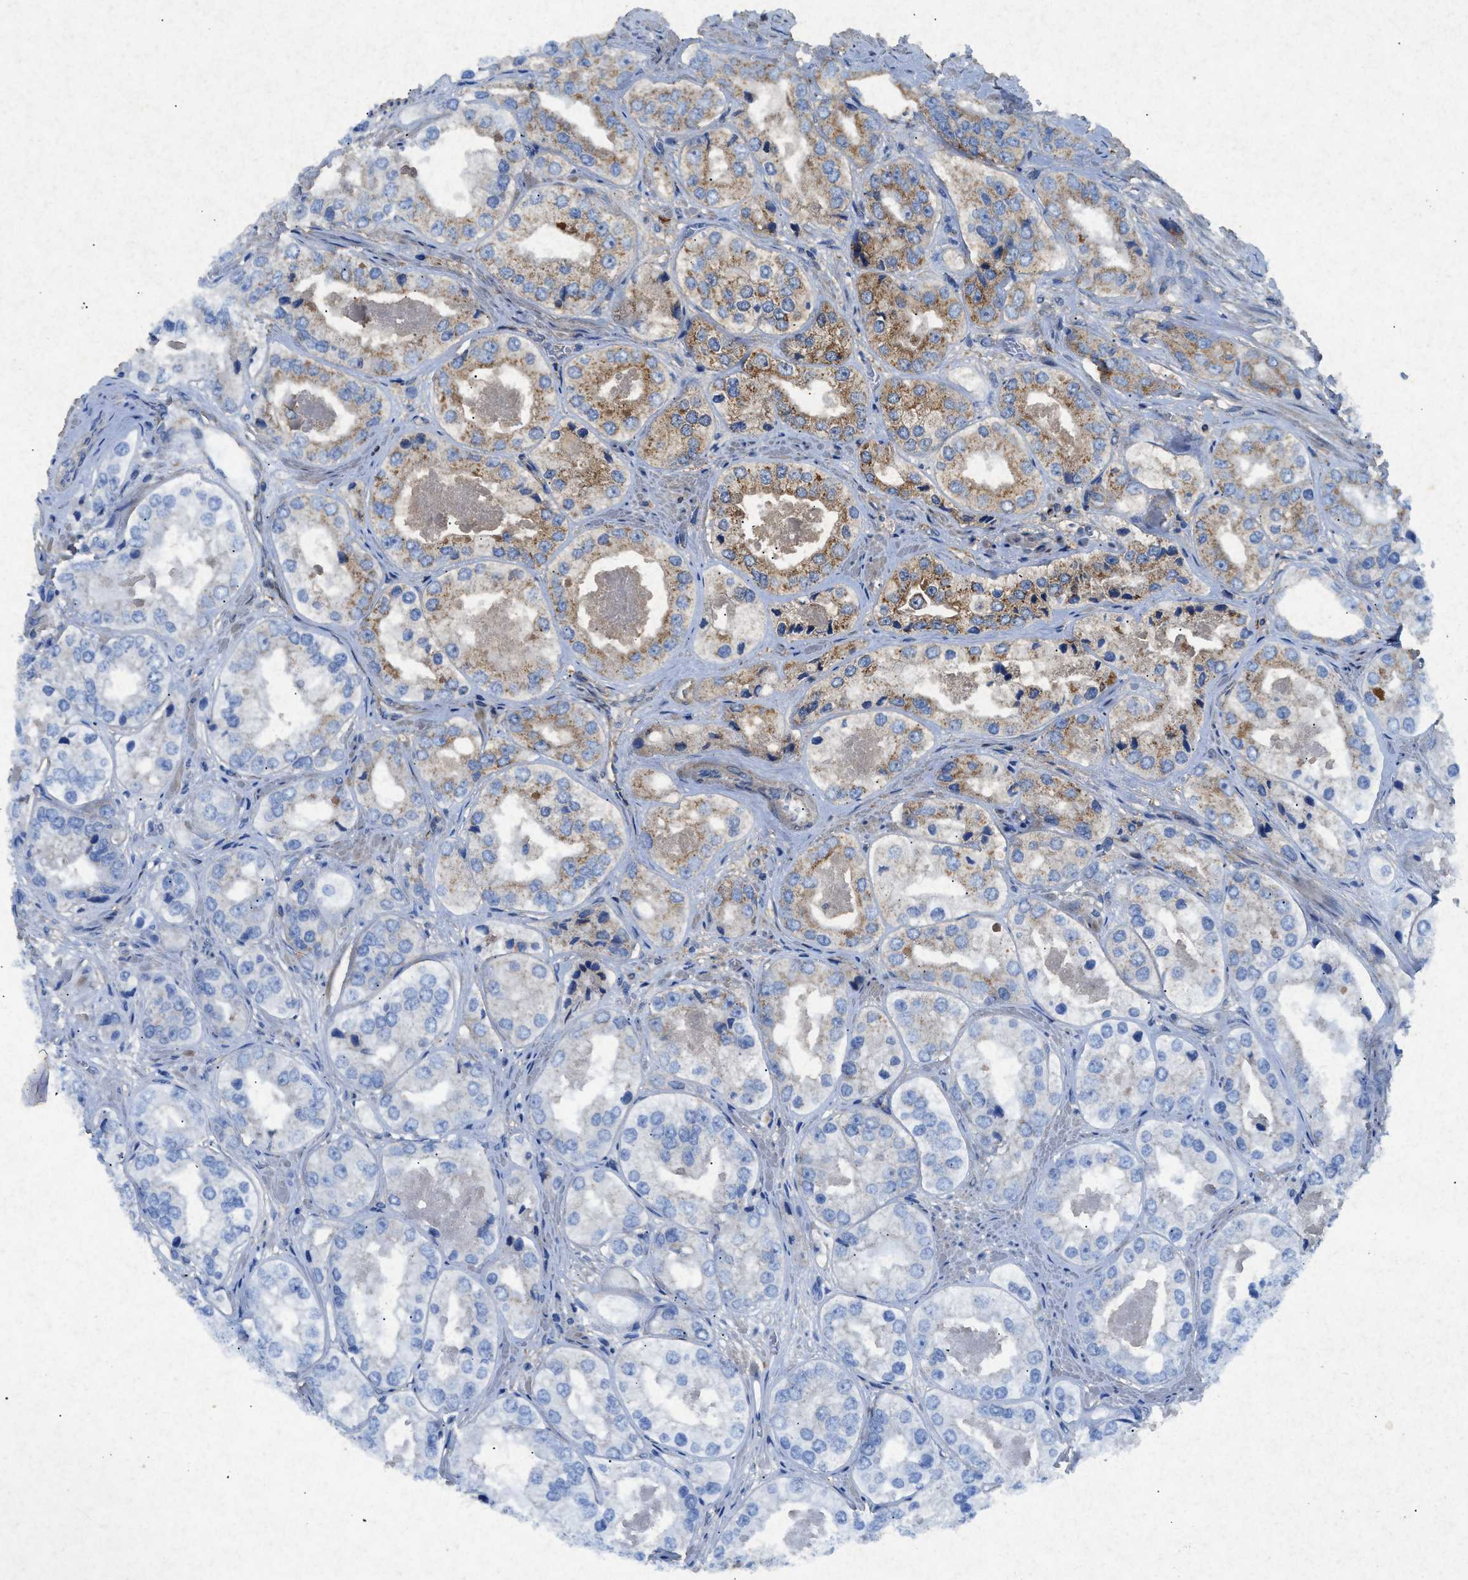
{"staining": {"intensity": "moderate", "quantity": "25%-75%", "location": "cytoplasmic/membranous"}, "tissue": "prostate cancer", "cell_type": "Tumor cells", "image_type": "cancer", "snomed": [{"axis": "morphology", "description": "Adenocarcinoma, High grade"}, {"axis": "topography", "description": "Prostate"}], "caption": "Prostate high-grade adenocarcinoma was stained to show a protein in brown. There is medium levels of moderate cytoplasmic/membranous positivity in approximately 25%-75% of tumor cells. (DAB (3,3'-diaminobenzidine) = brown stain, brightfield microscopy at high magnification).", "gene": "CDK15", "patient": {"sex": "male", "age": 61}}